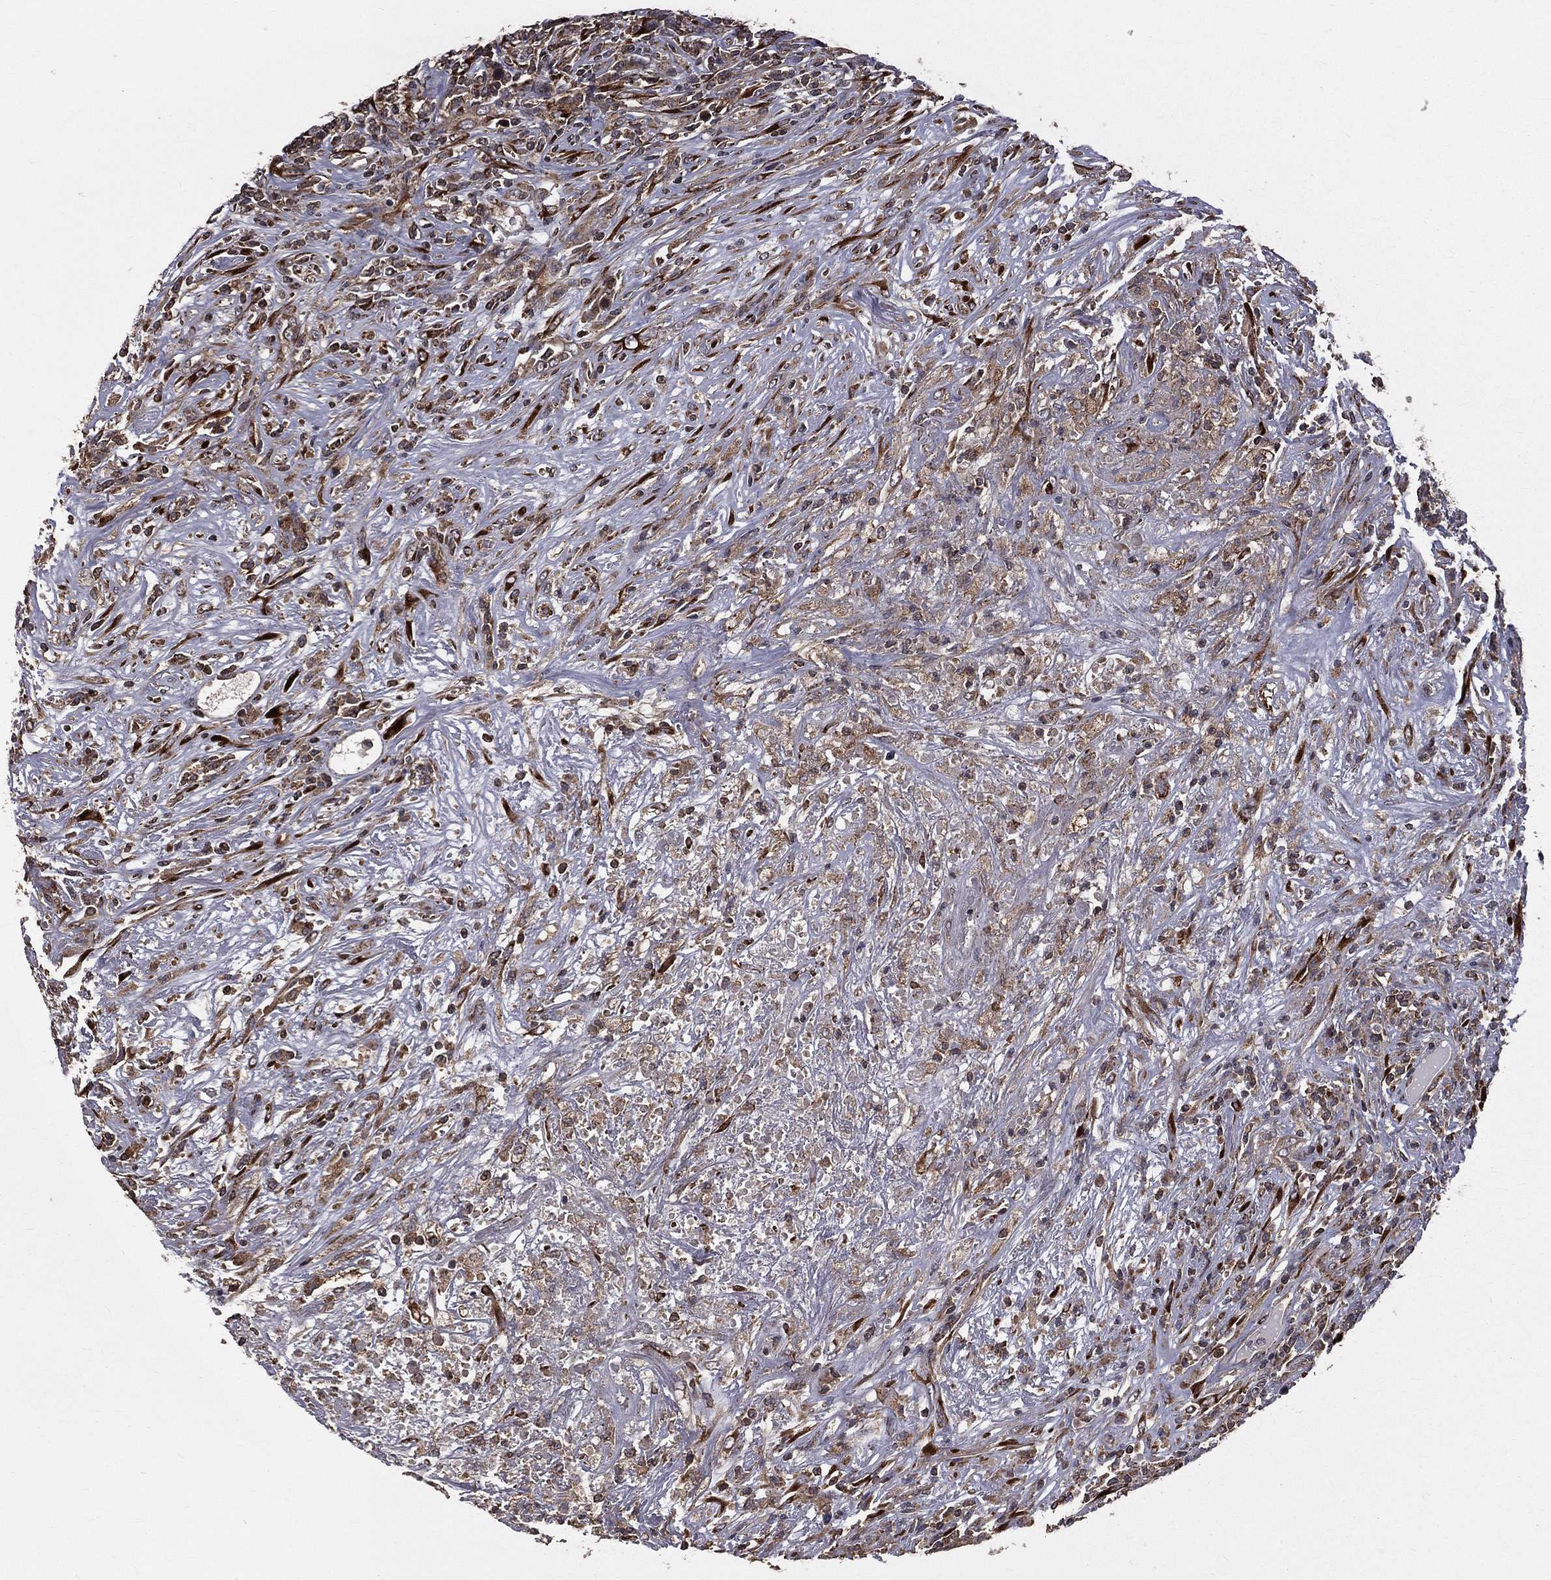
{"staining": {"intensity": "weak", "quantity": "25%-75%", "location": "cytoplasmic/membranous"}, "tissue": "lymphoma", "cell_type": "Tumor cells", "image_type": "cancer", "snomed": [{"axis": "morphology", "description": "Malignant lymphoma, non-Hodgkin's type, High grade"}, {"axis": "topography", "description": "Lung"}], "caption": "Weak cytoplasmic/membranous expression for a protein is appreciated in approximately 25%-75% of tumor cells of malignant lymphoma, non-Hodgkin's type (high-grade) using immunohistochemistry (IHC).", "gene": "OLFML1", "patient": {"sex": "male", "age": 79}}